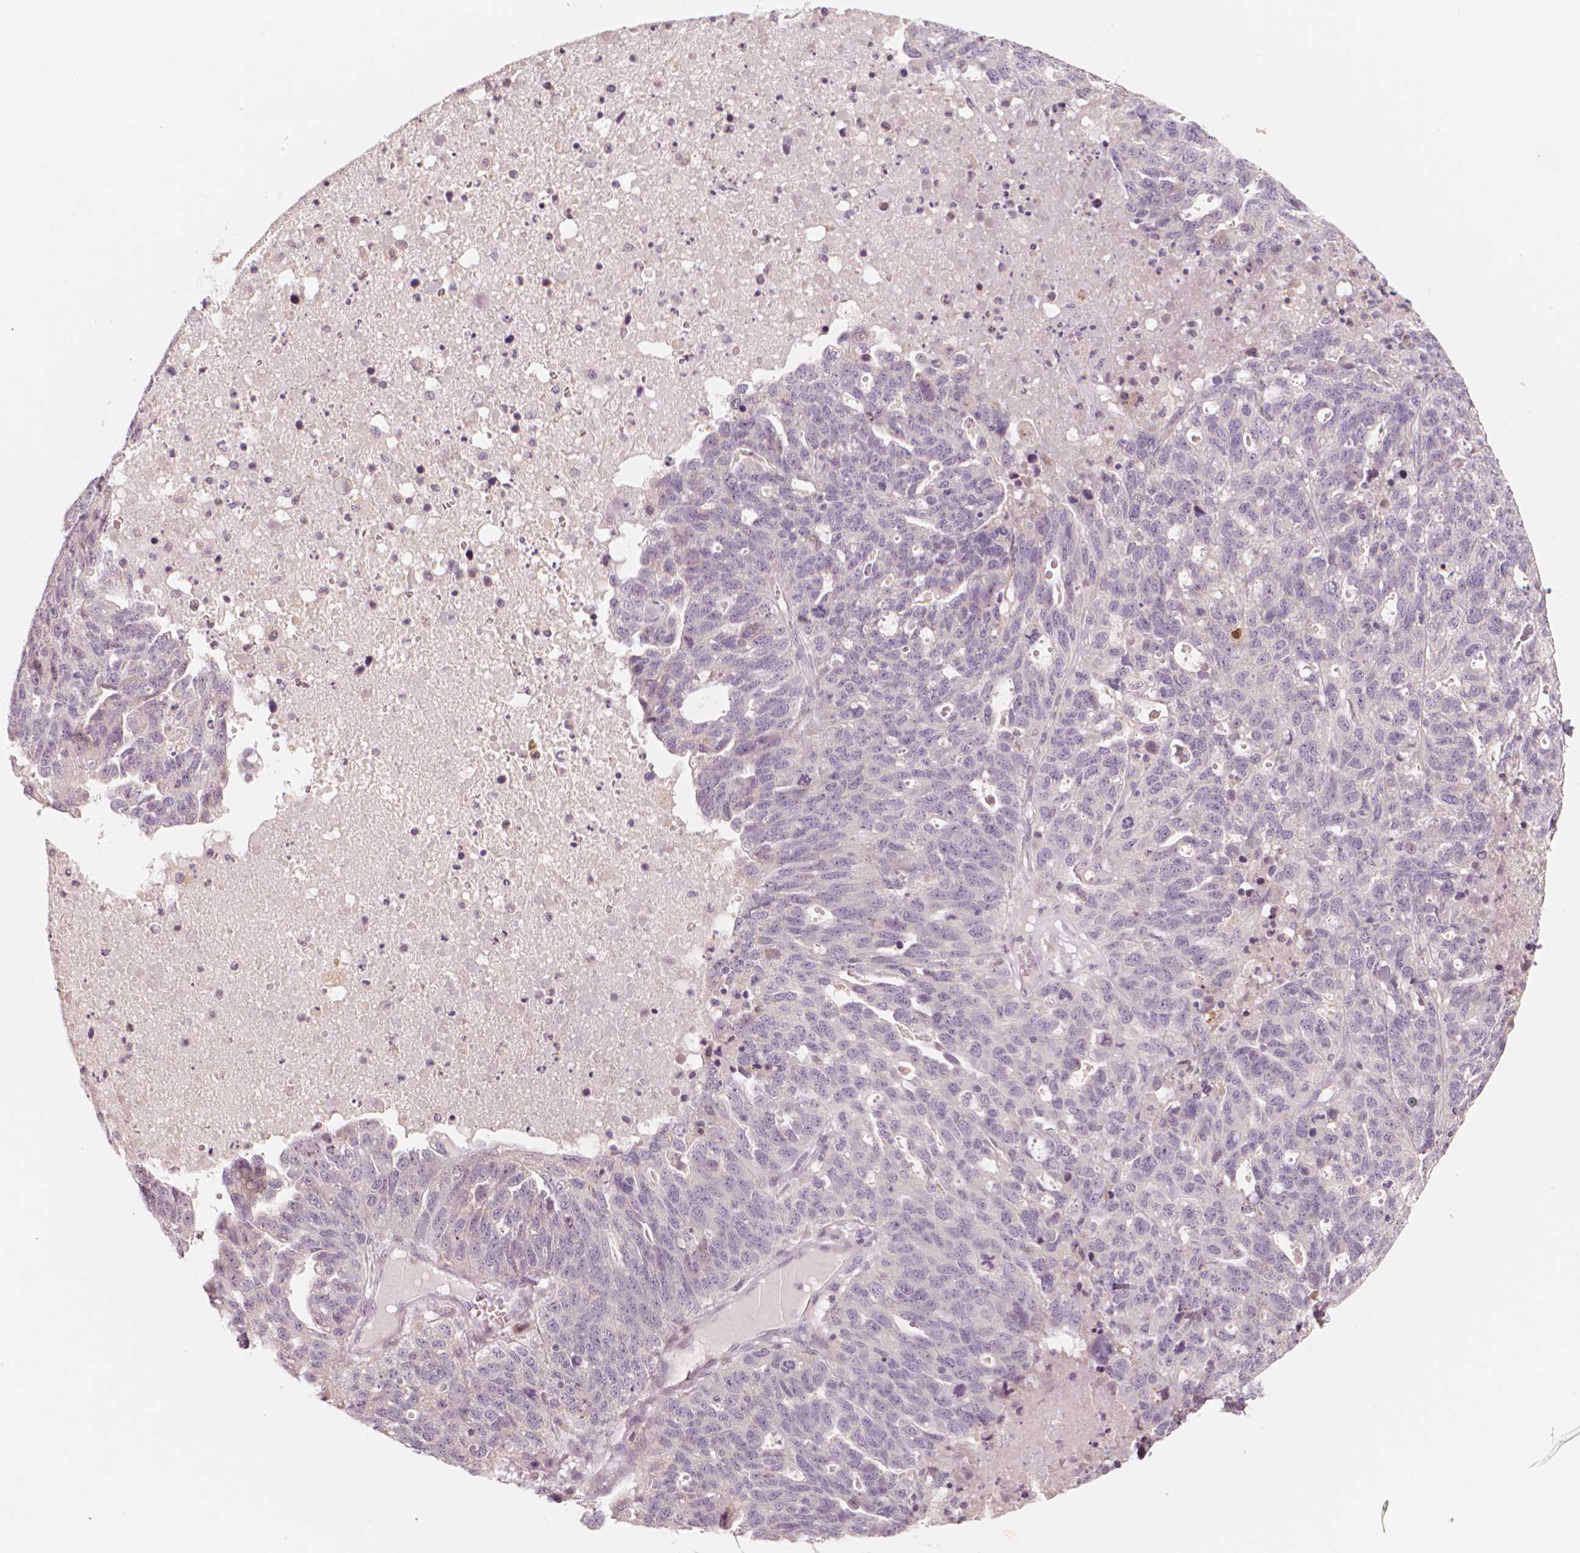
{"staining": {"intensity": "negative", "quantity": "none", "location": "none"}, "tissue": "ovarian cancer", "cell_type": "Tumor cells", "image_type": "cancer", "snomed": [{"axis": "morphology", "description": "Cystadenocarcinoma, serous, NOS"}, {"axis": "topography", "description": "Ovary"}], "caption": "Immunohistochemical staining of human ovarian cancer (serous cystadenocarcinoma) demonstrates no significant staining in tumor cells.", "gene": "RNASE7", "patient": {"sex": "female", "age": 71}}